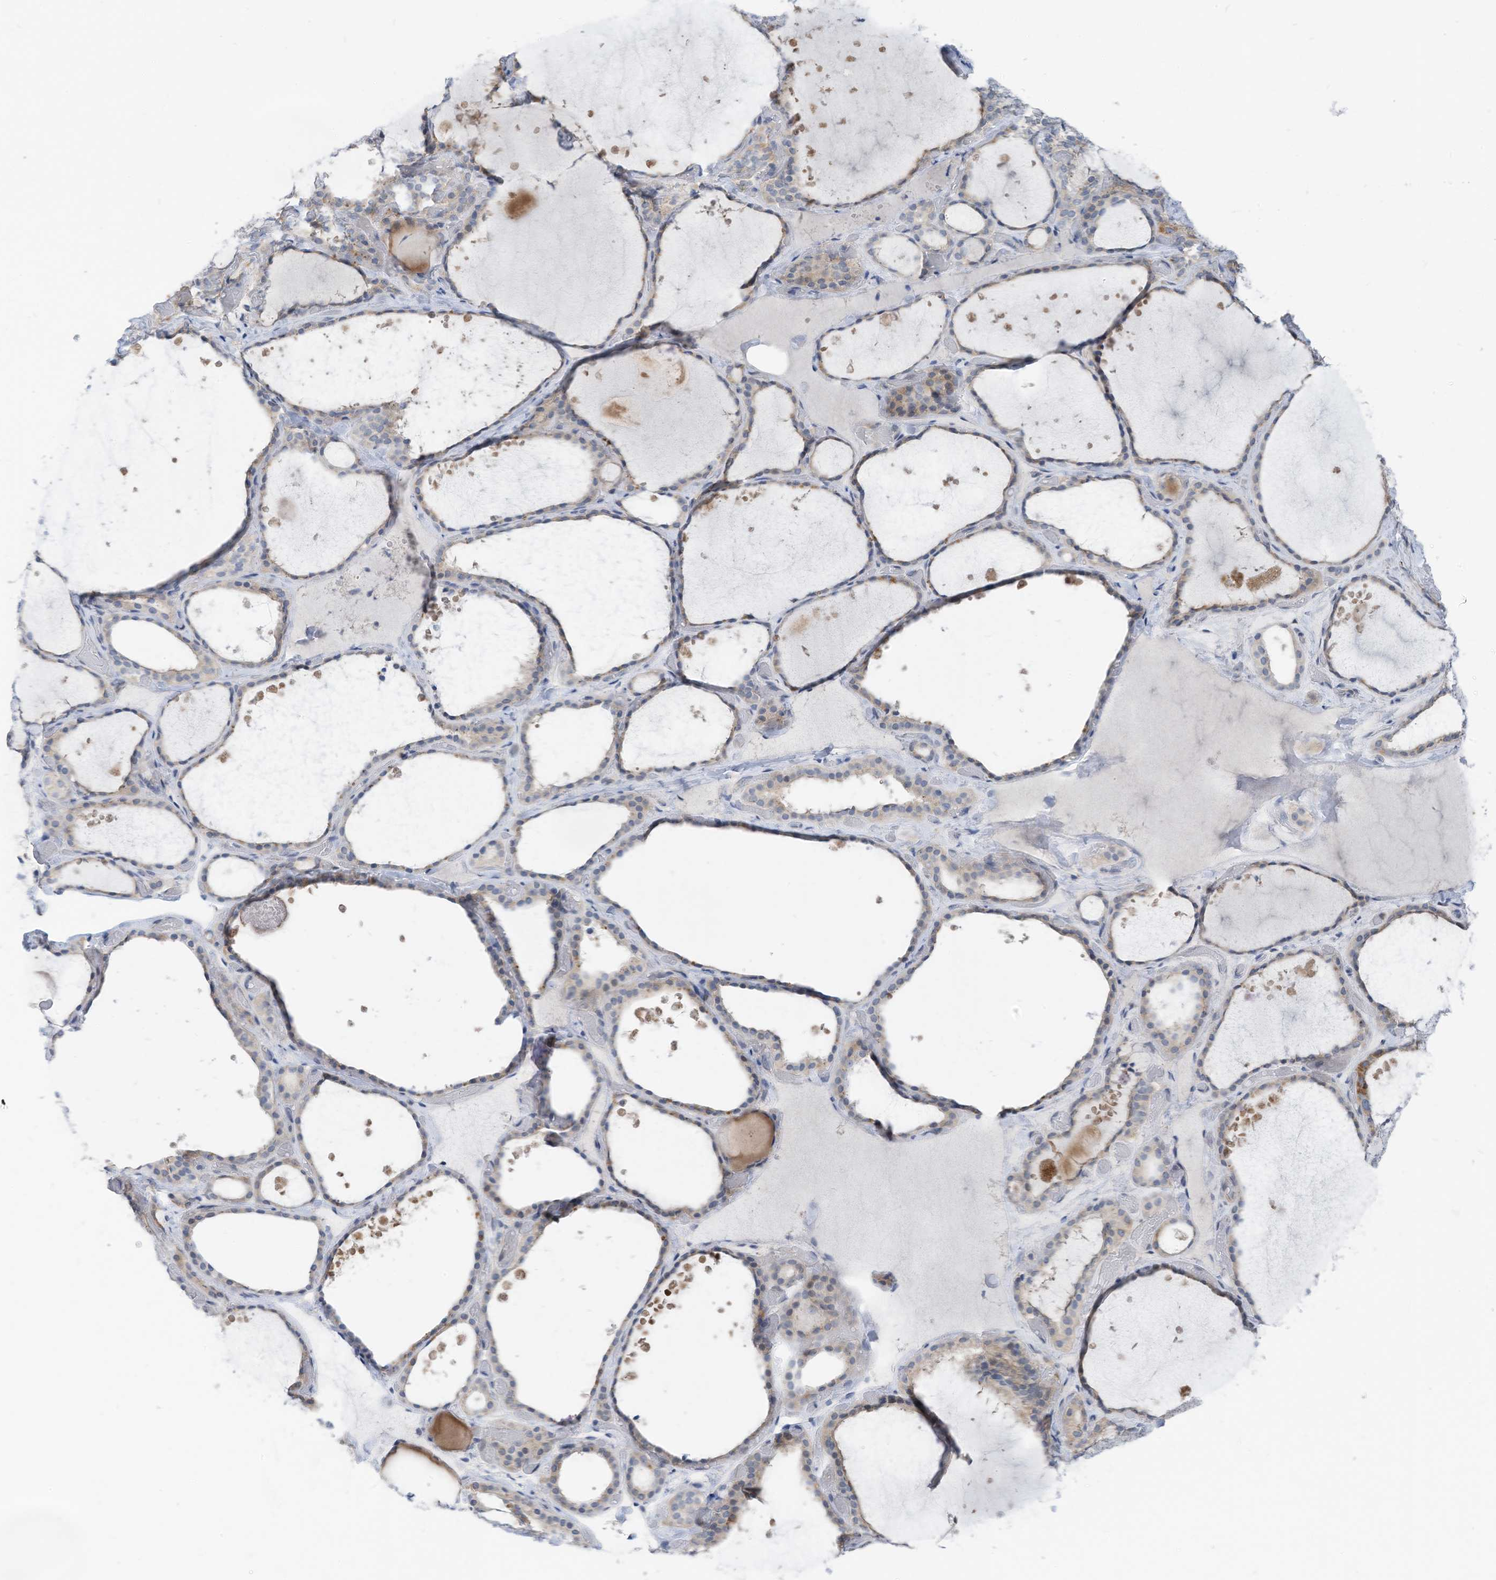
{"staining": {"intensity": "moderate", "quantity": "<25%", "location": "cytoplasmic/membranous"}, "tissue": "thyroid gland", "cell_type": "Glandular cells", "image_type": "normal", "snomed": [{"axis": "morphology", "description": "Normal tissue, NOS"}, {"axis": "topography", "description": "Thyroid gland"}], "caption": "Brown immunohistochemical staining in benign thyroid gland shows moderate cytoplasmic/membranous staining in about <25% of glandular cells.", "gene": "LDAH", "patient": {"sex": "female", "age": 44}}